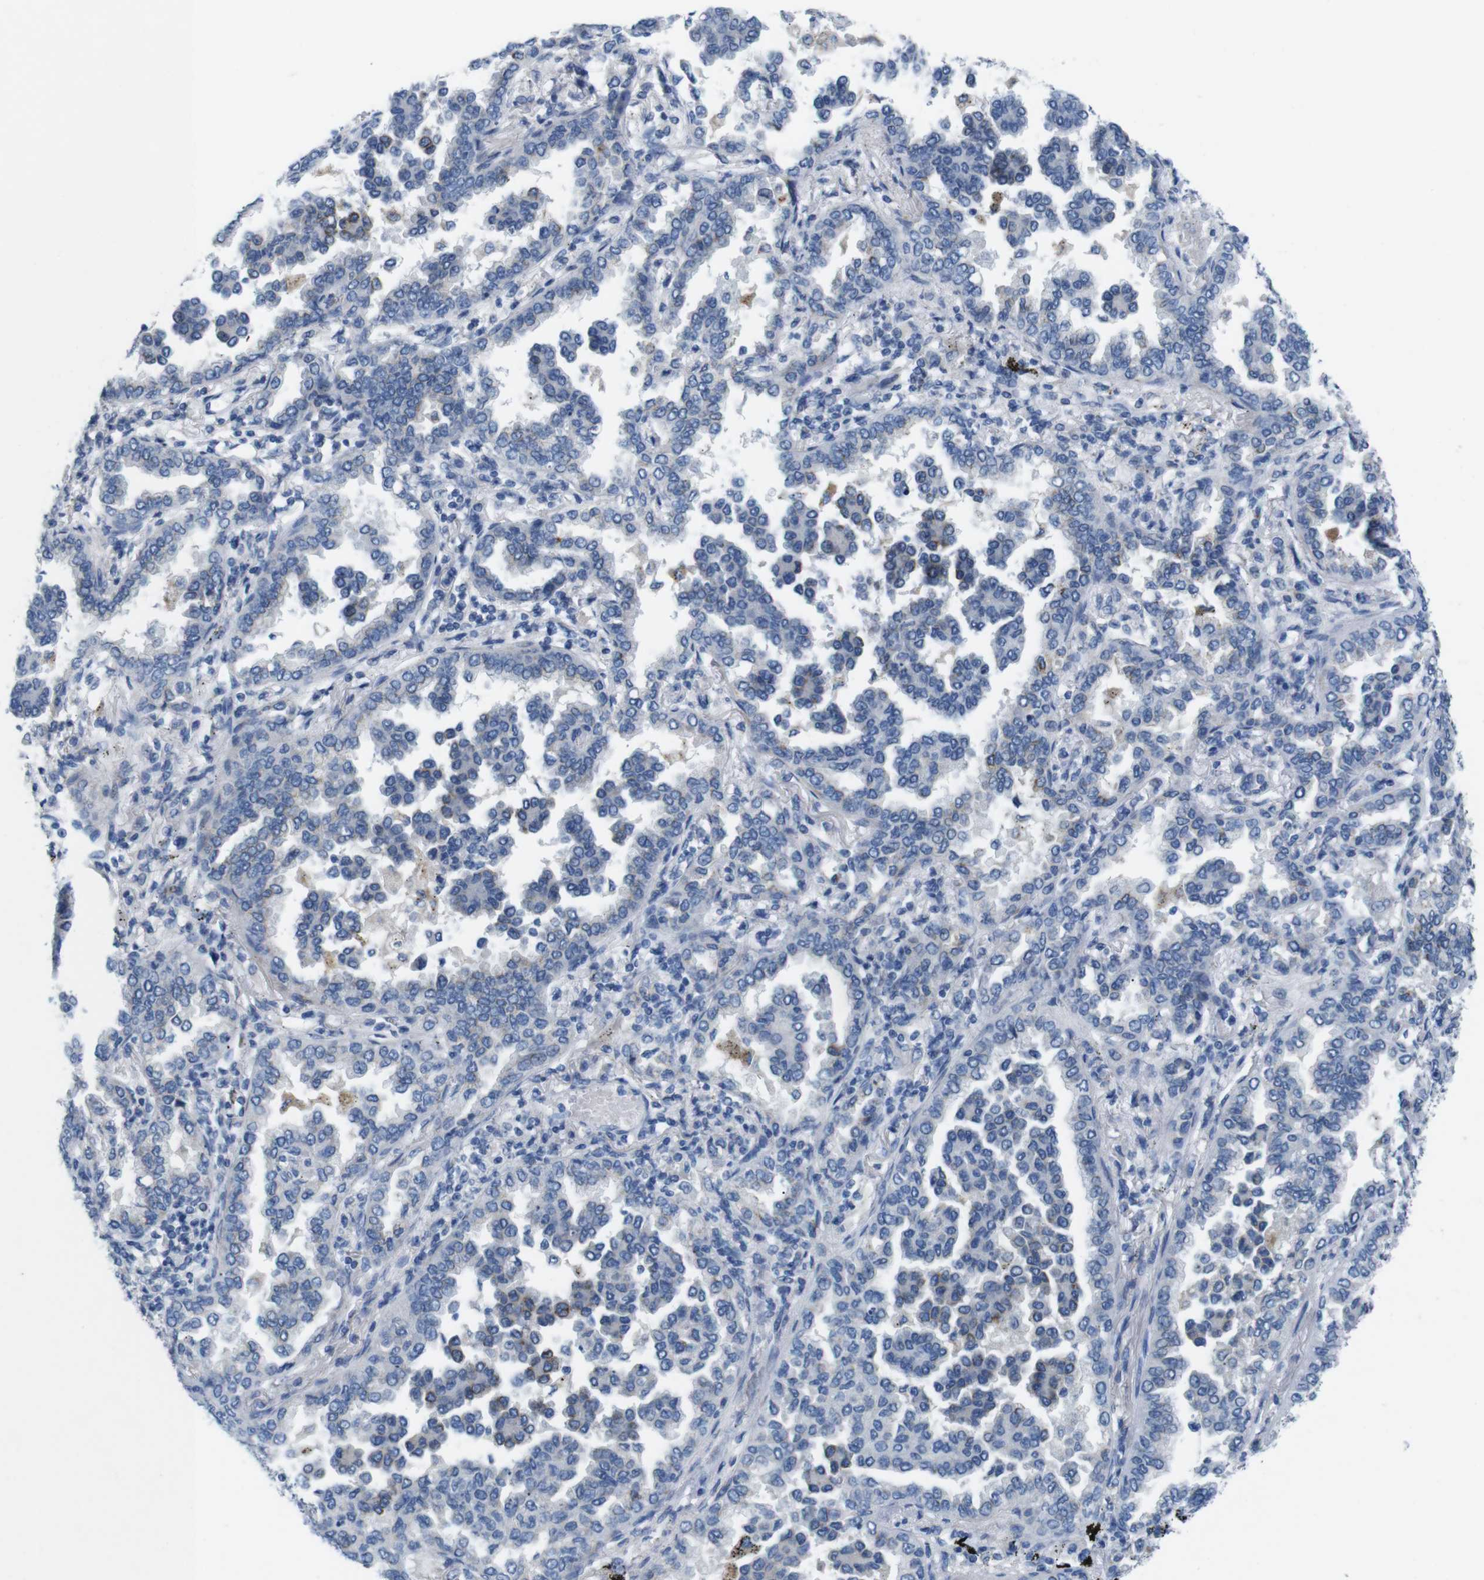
{"staining": {"intensity": "moderate", "quantity": "<25%", "location": "cytoplasmic/membranous"}, "tissue": "lung cancer", "cell_type": "Tumor cells", "image_type": "cancer", "snomed": [{"axis": "morphology", "description": "Normal tissue, NOS"}, {"axis": "morphology", "description": "Adenocarcinoma, NOS"}, {"axis": "topography", "description": "Lung"}], "caption": "Tumor cells exhibit low levels of moderate cytoplasmic/membranous staining in about <25% of cells in human lung cancer.", "gene": "GOLGA2", "patient": {"sex": "male", "age": 59}}